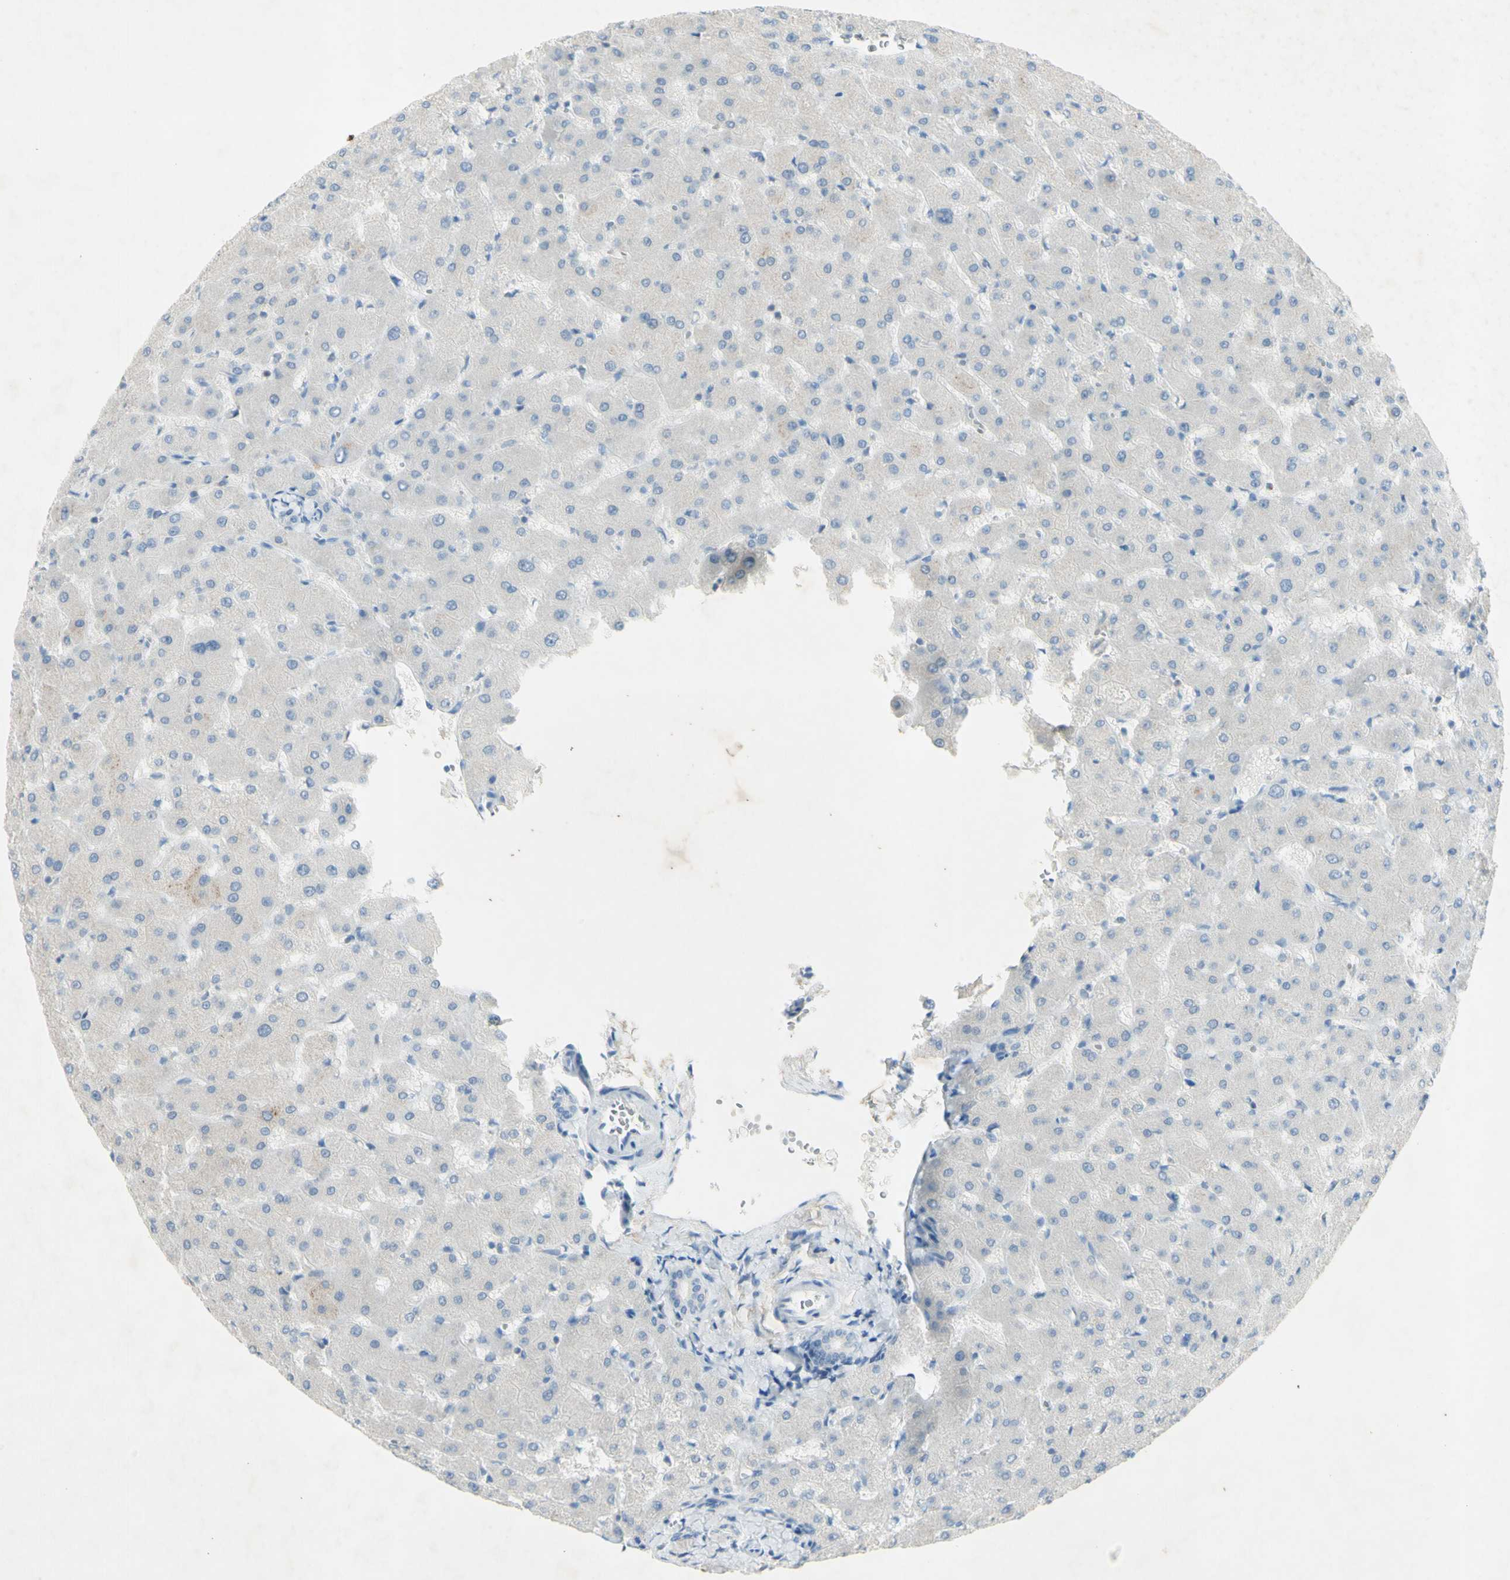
{"staining": {"intensity": "negative", "quantity": "none", "location": "none"}, "tissue": "liver", "cell_type": "Cholangiocytes", "image_type": "normal", "snomed": [{"axis": "morphology", "description": "Normal tissue, NOS"}, {"axis": "topography", "description": "Liver"}], "caption": "Immunohistochemistry (IHC) photomicrograph of unremarkable liver stained for a protein (brown), which displays no expression in cholangiocytes. (DAB immunohistochemistry (IHC) with hematoxylin counter stain).", "gene": "GDF15", "patient": {"sex": "female", "age": 63}}